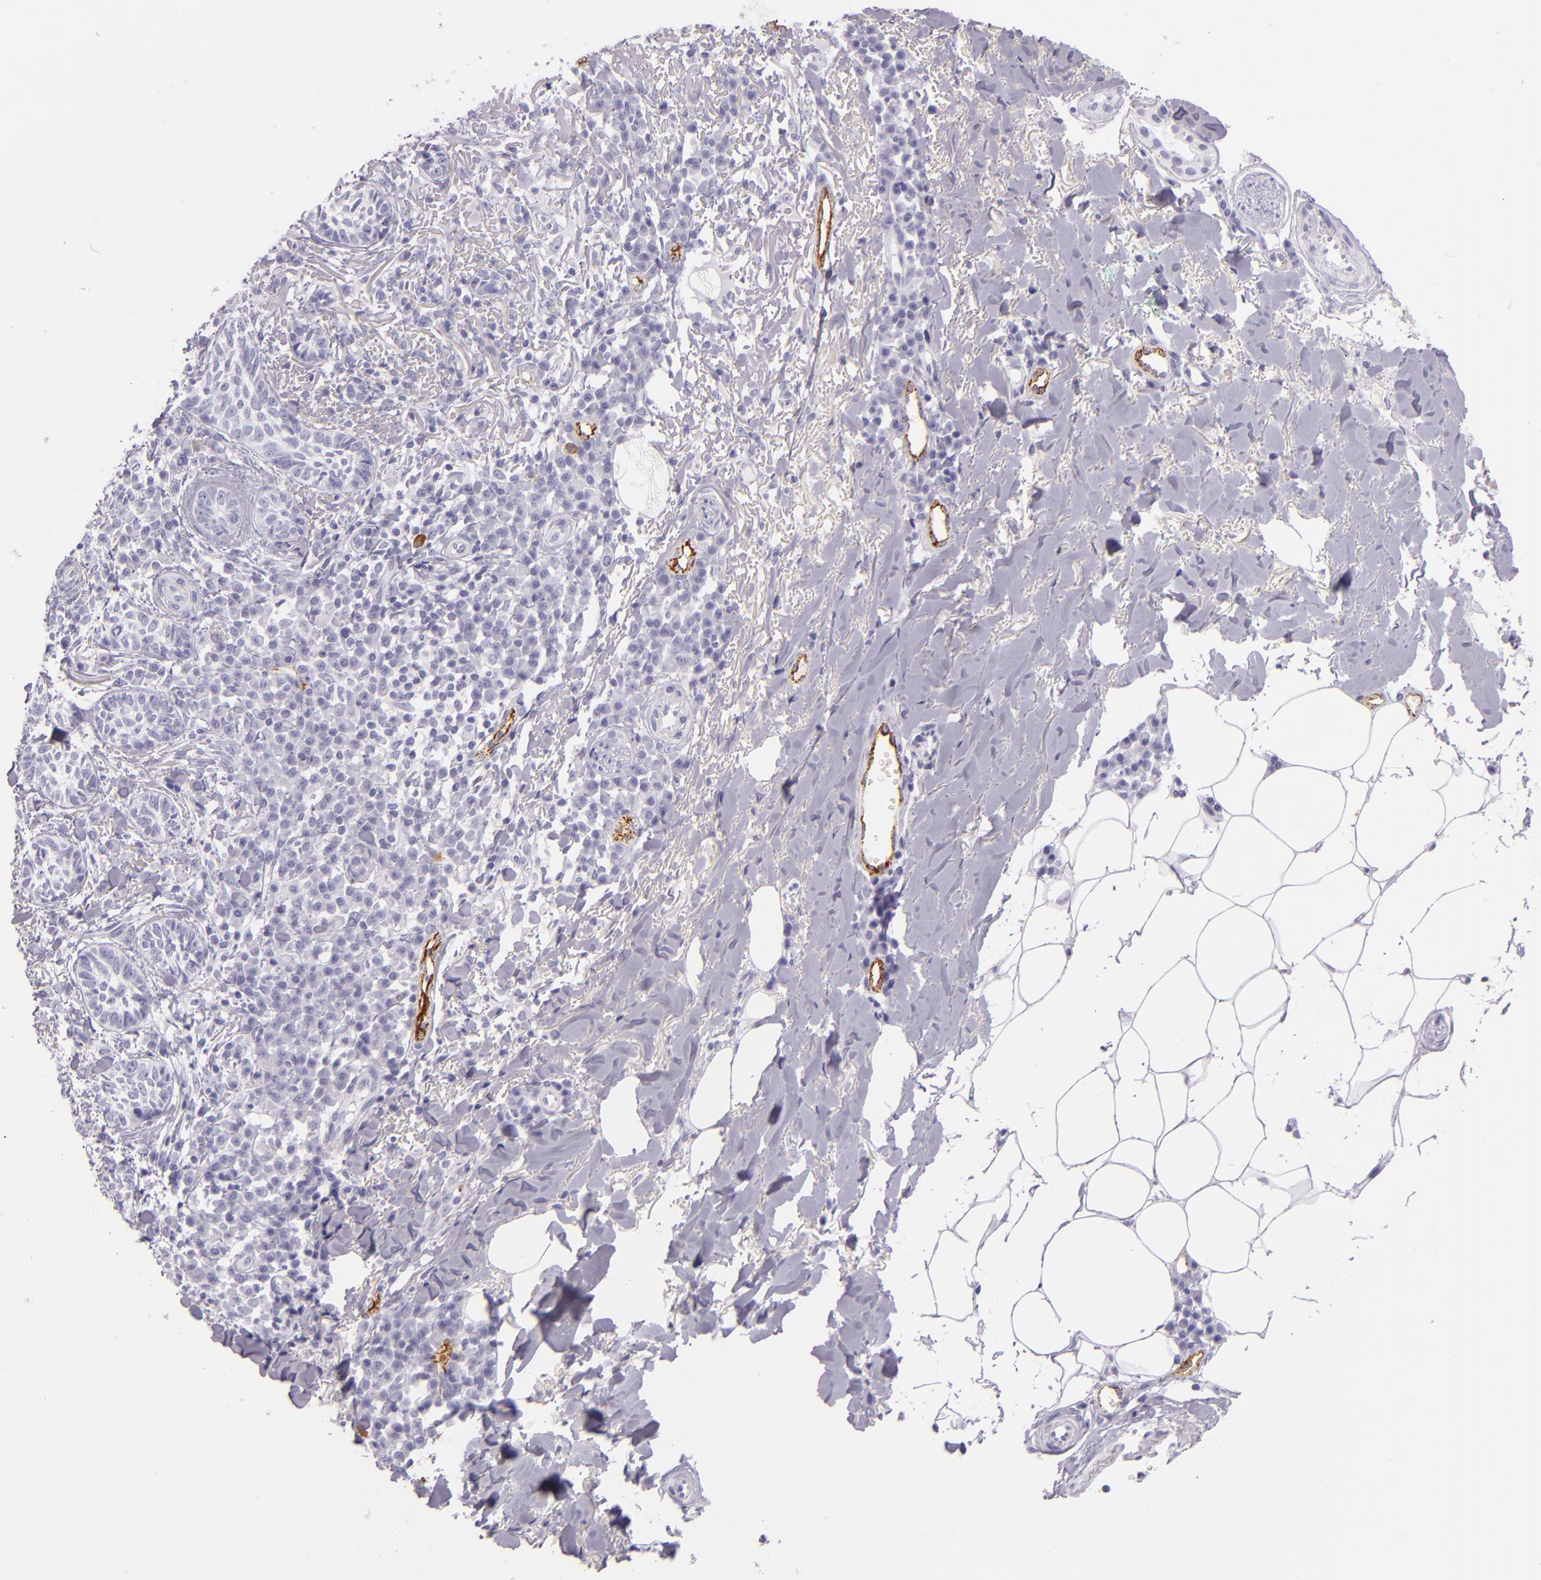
{"staining": {"intensity": "negative", "quantity": "none", "location": "none"}, "tissue": "skin cancer", "cell_type": "Tumor cells", "image_type": "cancer", "snomed": [{"axis": "morphology", "description": "Basal cell carcinoma"}, {"axis": "topography", "description": "Skin"}], "caption": "An image of human skin cancer is negative for staining in tumor cells.", "gene": "SELP", "patient": {"sex": "female", "age": 89}}